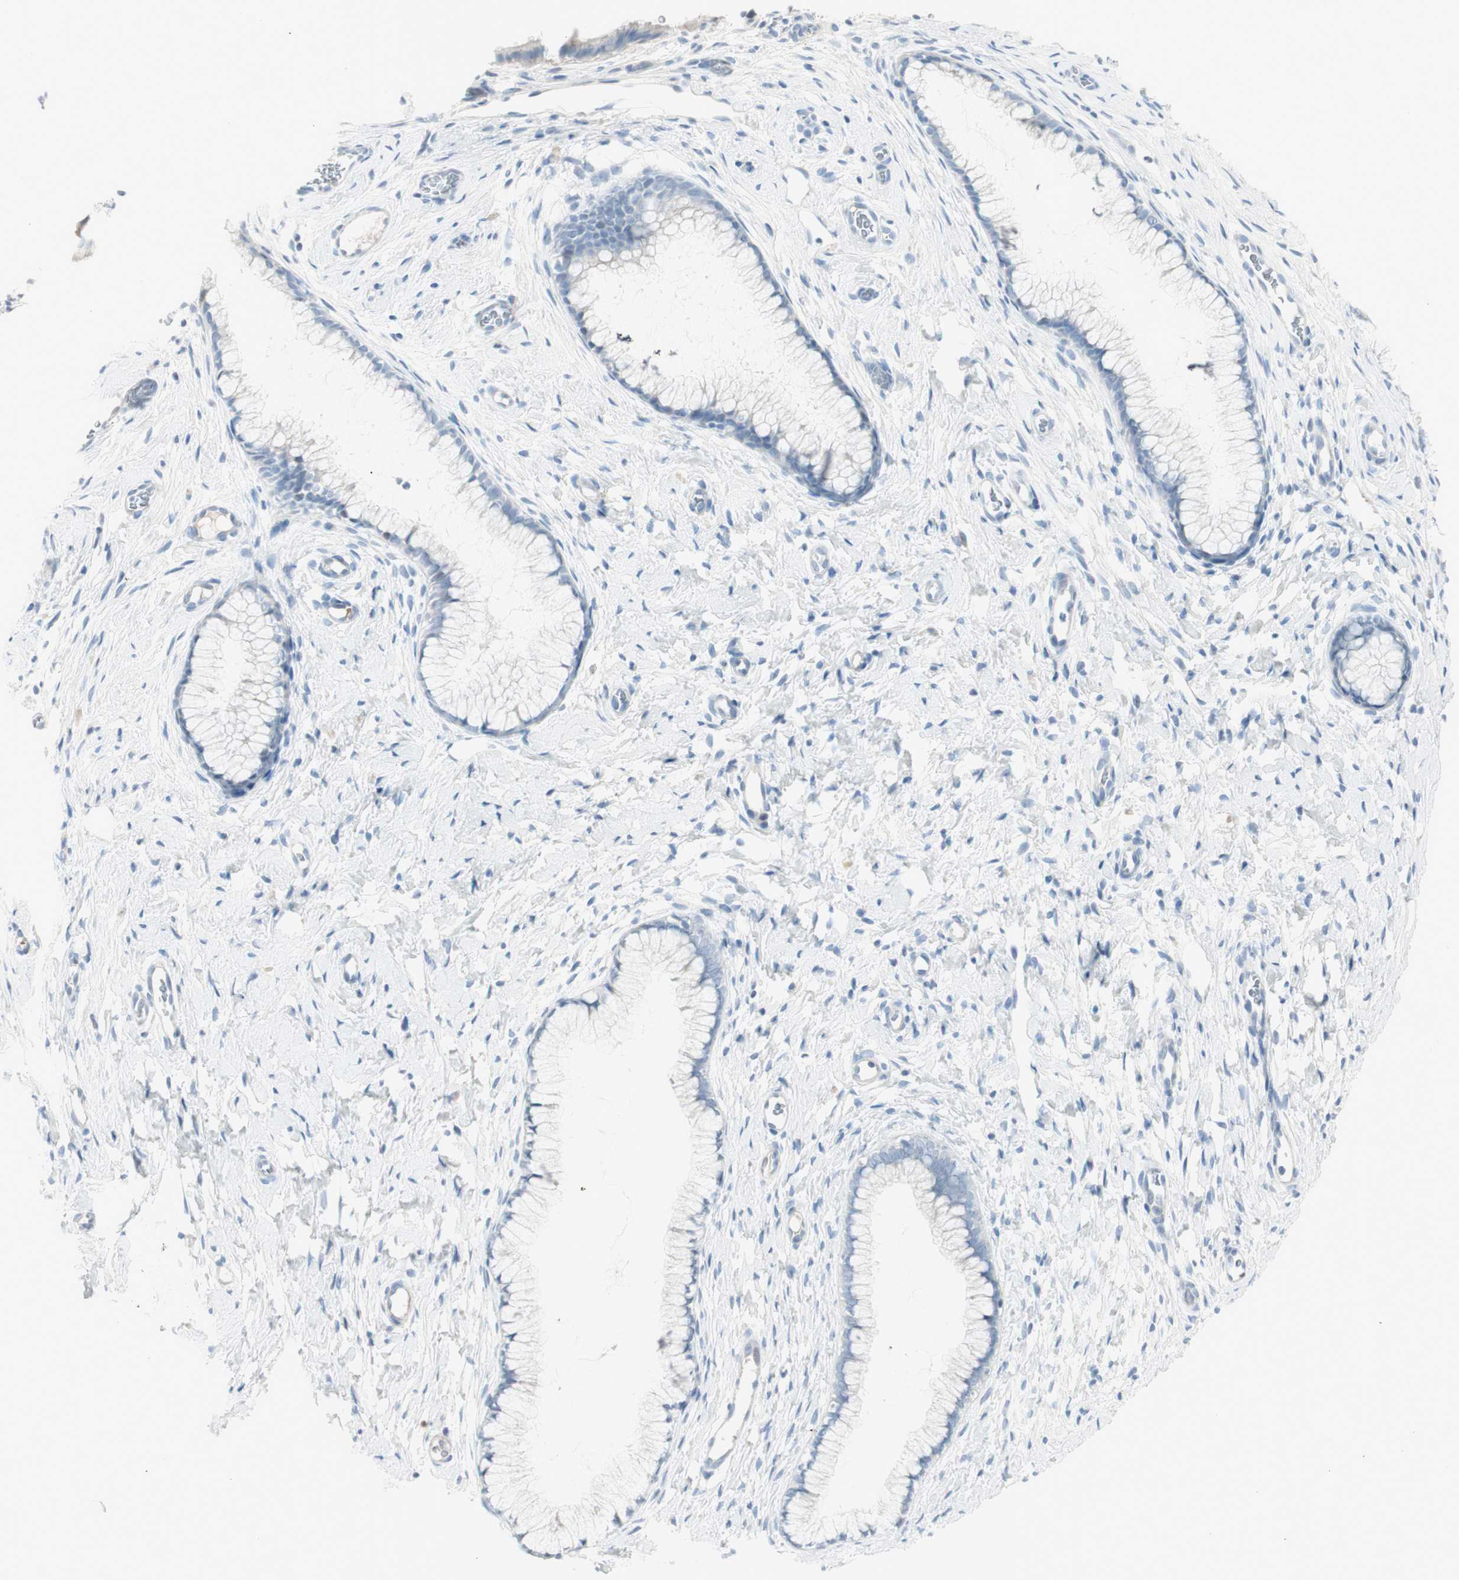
{"staining": {"intensity": "negative", "quantity": "none", "location": "none"}, "tissue": "cervix", "cell_type": "Glandular cells", "image_type": "normal", "snomed": [{"axis": "morphology", "description": "Normal tissue, NOS"}, {"axis": "topography", "description": "Cervix"}], "caption": "Glandular cells show no significant staining in benign cervix.", "gene": "CDHR5", "patient": {"sex": "female", "age": 65}}